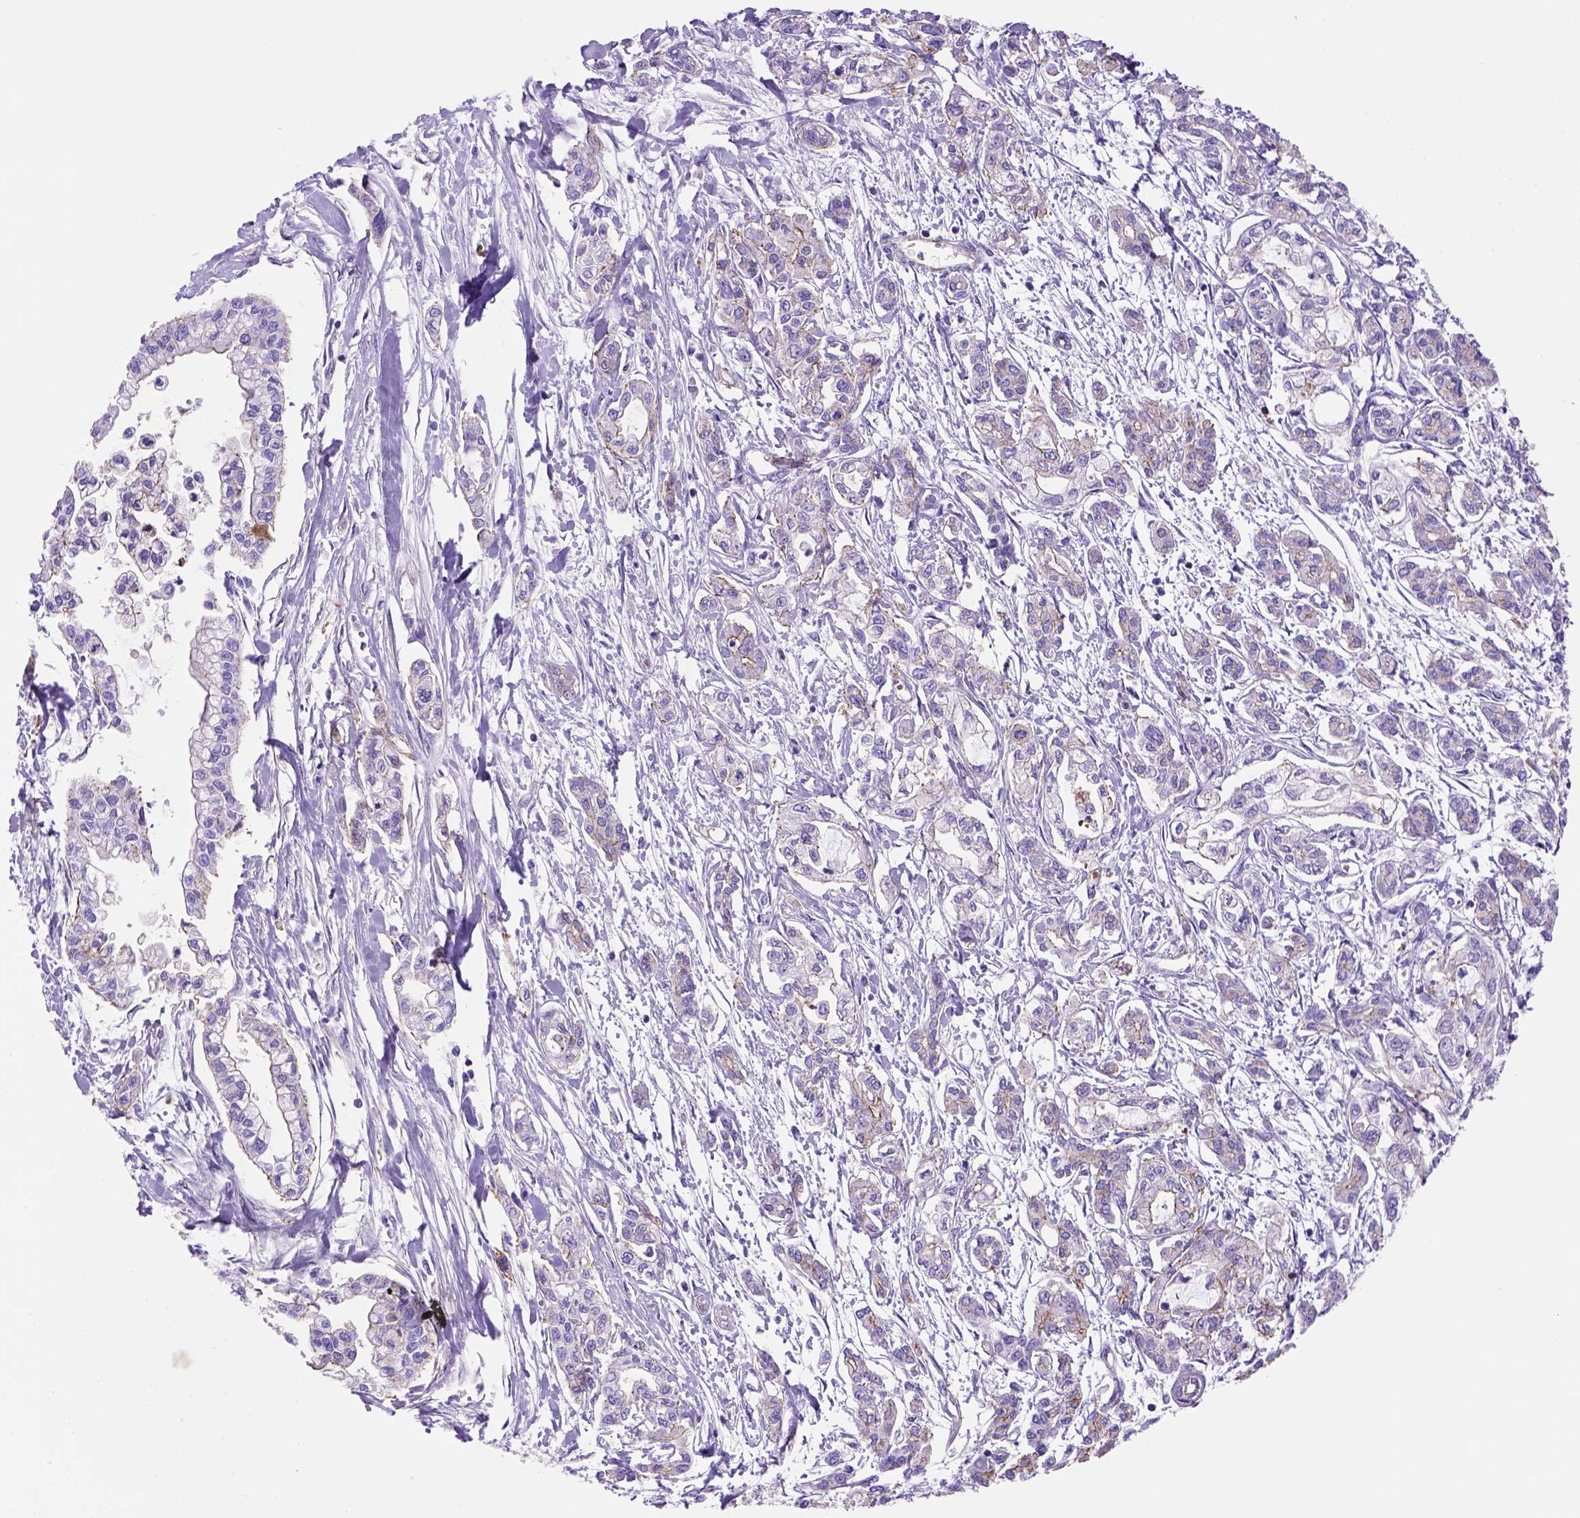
{"staining": {"intensity": "moderate", "quantity": "25%-75%", "location": "cytoplasmic/membranous"}, "tissue": "pancreatic cancer", "cell_type": "Tumor cells", "image_type": "cancer", "snomed": [{"axis": "morphology", "description": "Adenocarcinoma, NOS"}, {"axis": "topography", "description": "Pancreas"}], "caption": "The immunohistochemical stain highlights moderate cytoplasmic/membranous positivity in tumor cells of pancreatic adenocarcinoma tissue.", "gene": "PEX12", "patient": {"sex": "male", "age": 54}}